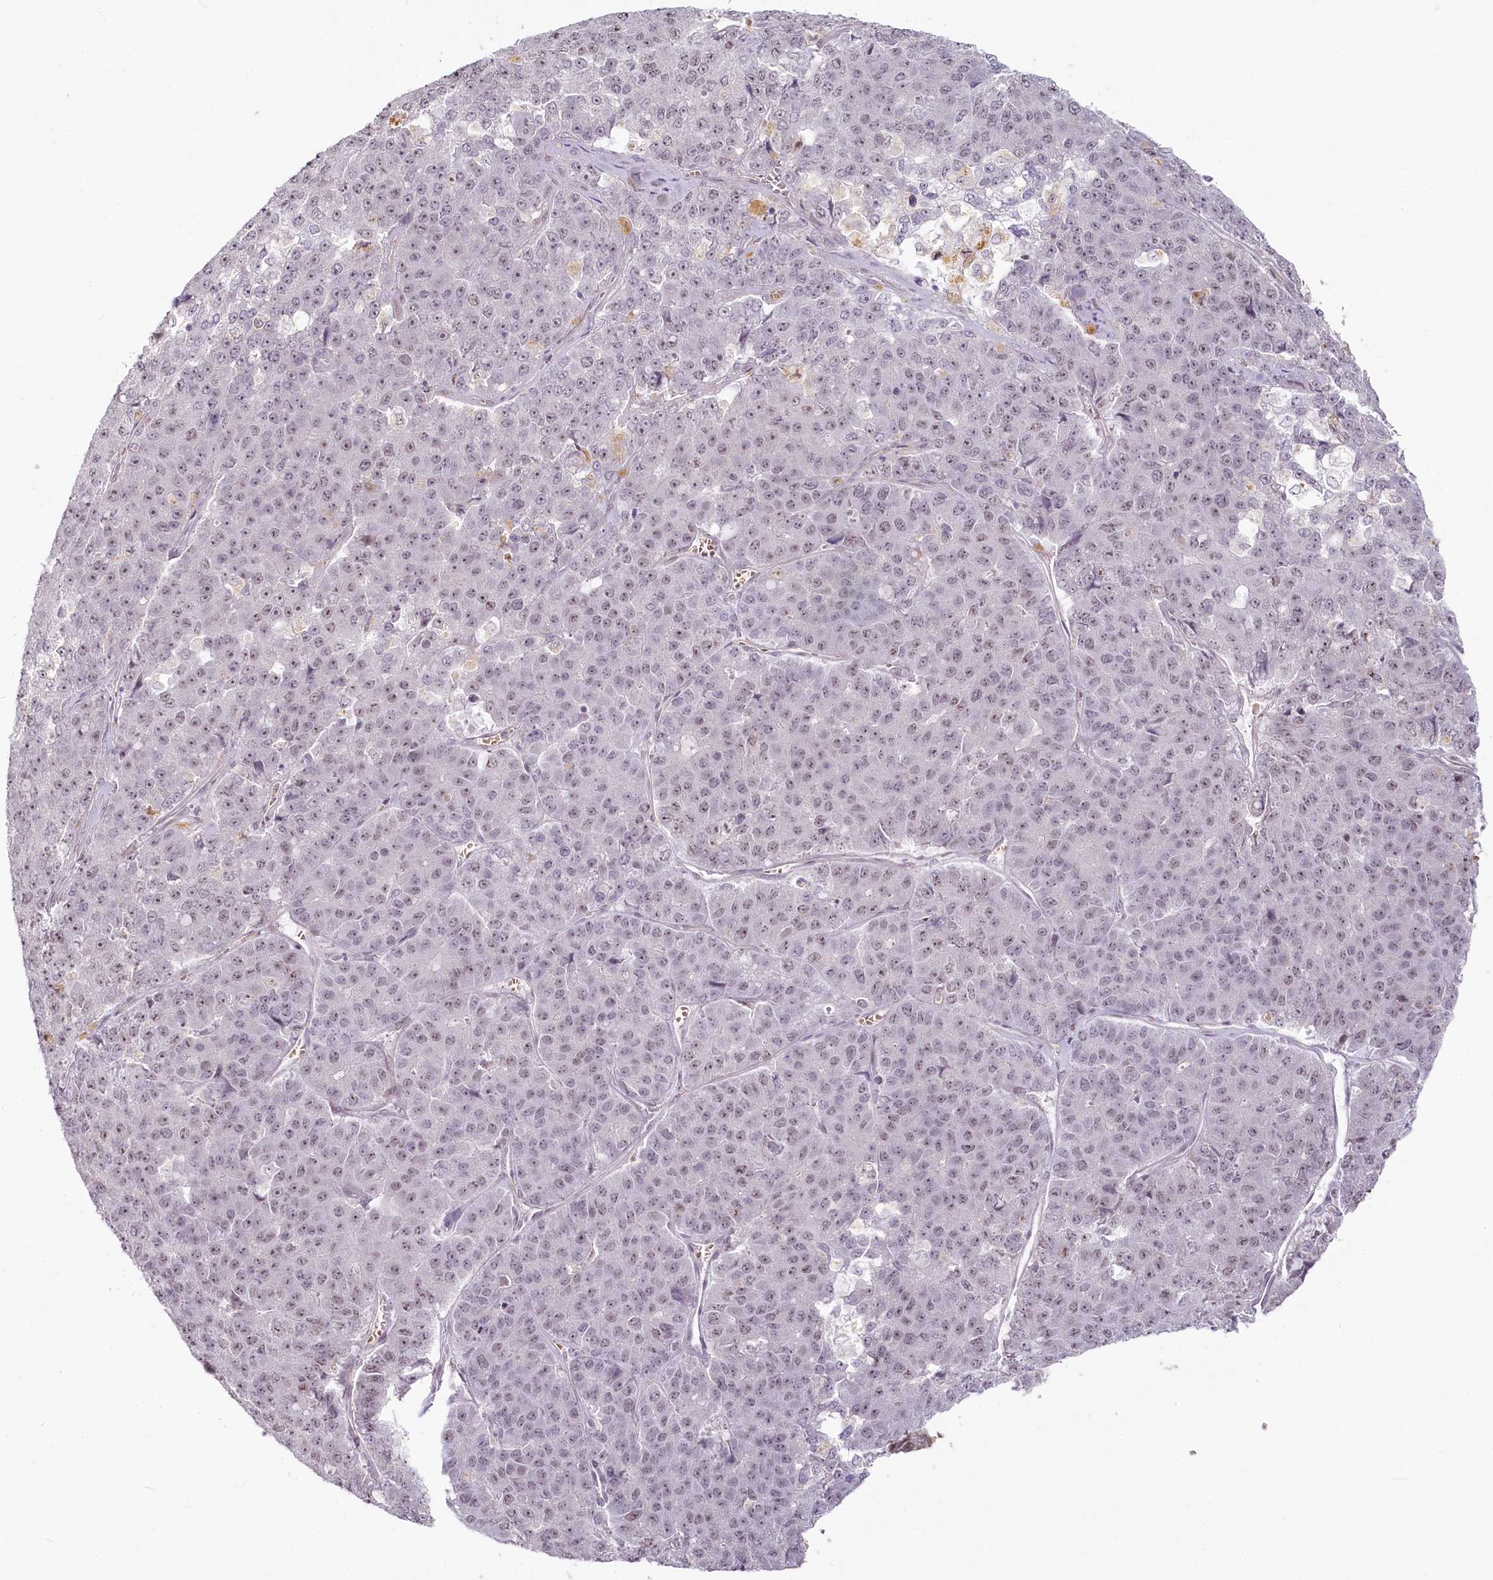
{"staining": {"intensity": "weak", "quantity": "25%-75%", "location": "nuclear"}, "tissue": "pancreatic cancer", "cell_type": "Tumor cells", "image_type": "cancer", "snomed": [{"axis": "morphology", "description": "Adenocarcinoma, NOS"}, {"axis": "topography", "description": "Pancreas"}], "caption": "Brown immunohistochemical staining in human pancreatic cancer demonstrates weak nuclear staining in approximately 25%-75% of tumor cells.", "gene": "EXOSC7", "patient": {"sex": "male", "age": 50}}